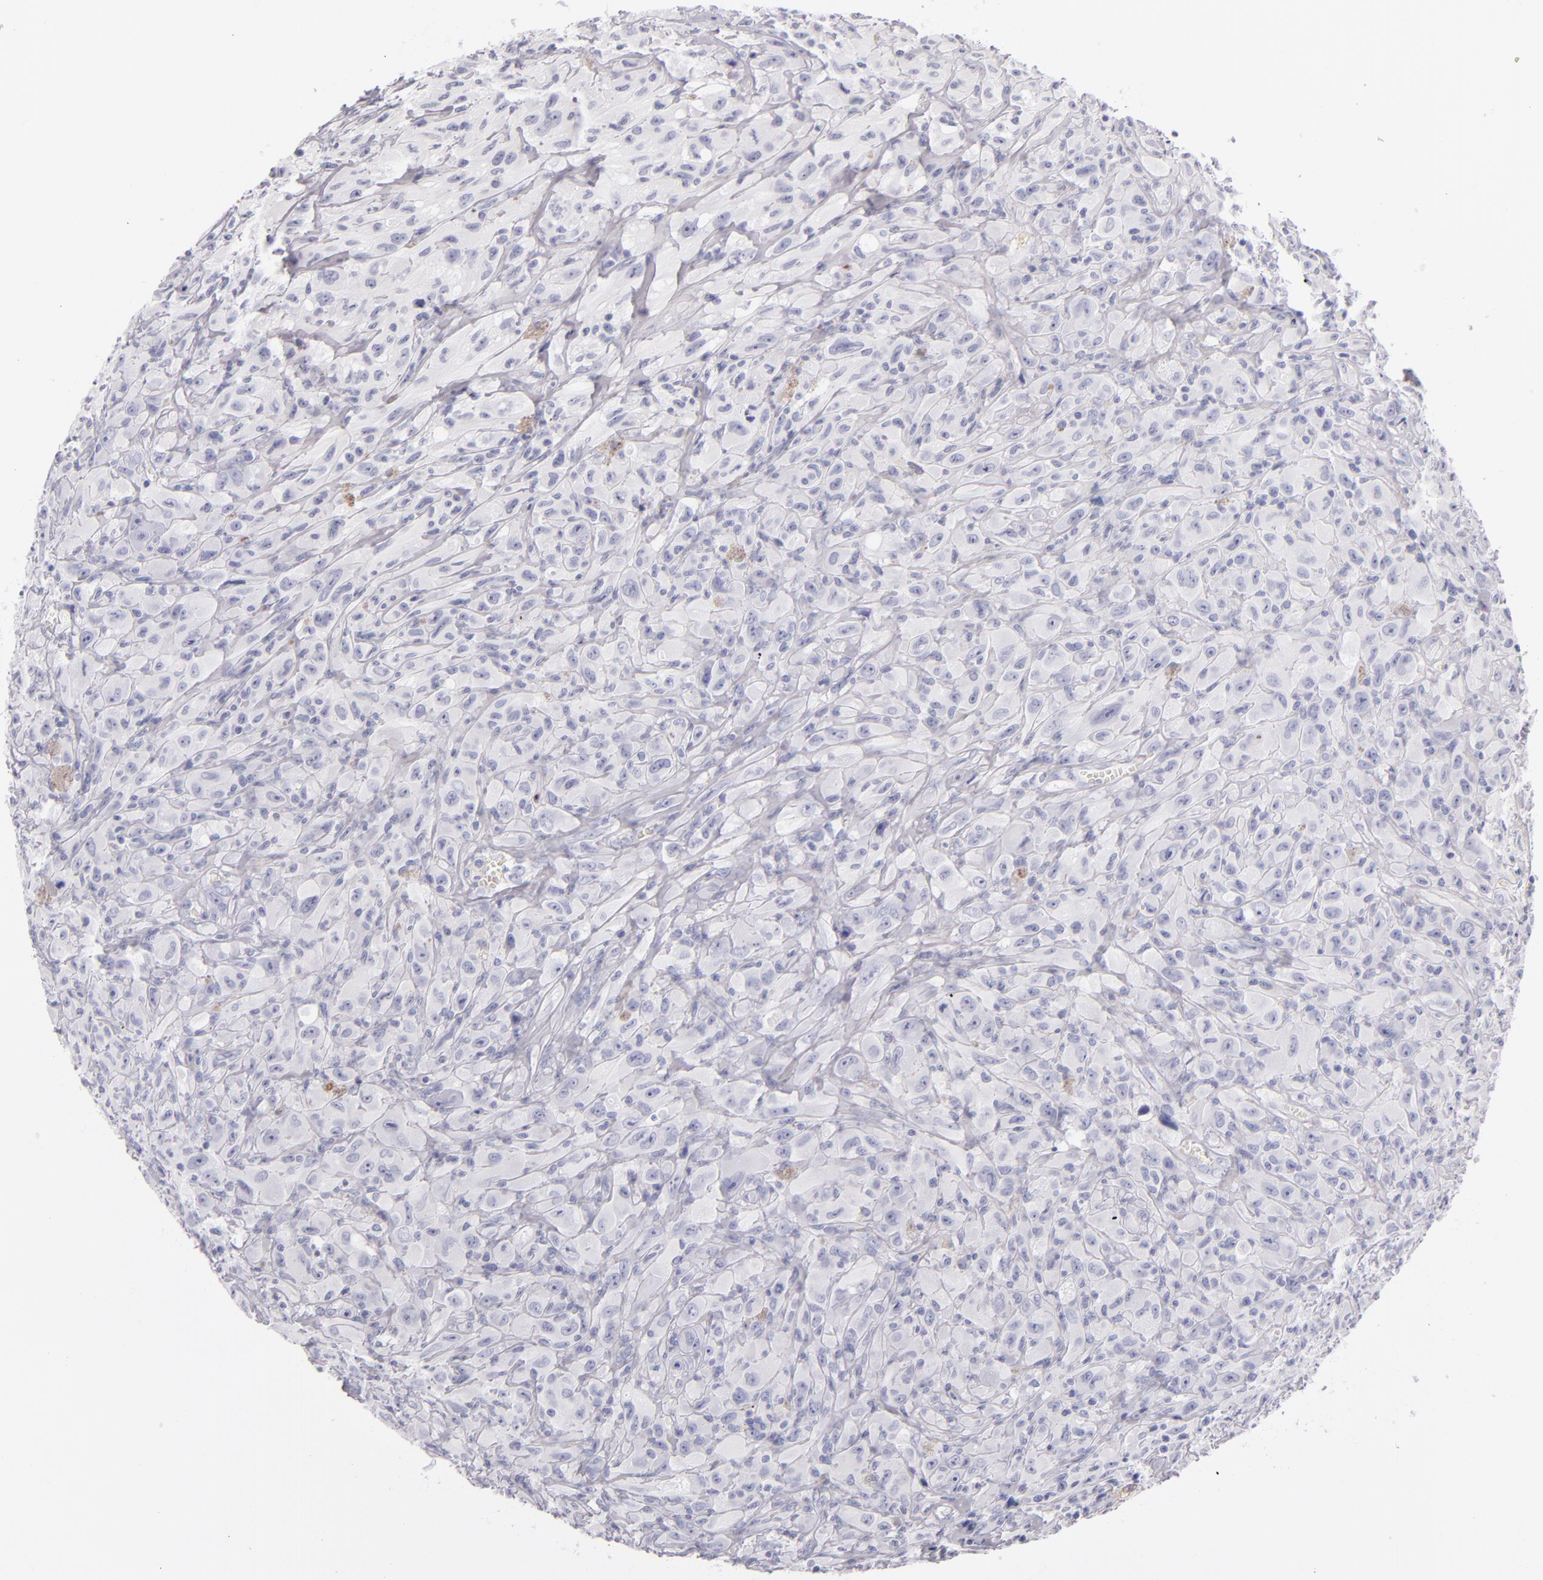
{"staining": {"intensity": "negative", "quantity": "none", "location": "none"}, "tissue": "glioma", "cell_type": "Tumor cells", "image_type": "cancer", "snomed": [{"axis": "morphology", "description": "Glioma, malignant, High grade"}, {"axis": "topography", "description": "Brain"}], "caption": "Tumor cells are negative for brown protein staining in malignant glioma (high-grade).", "gene": "FABP1", "patient": {"sex": "male", "age": 48}}